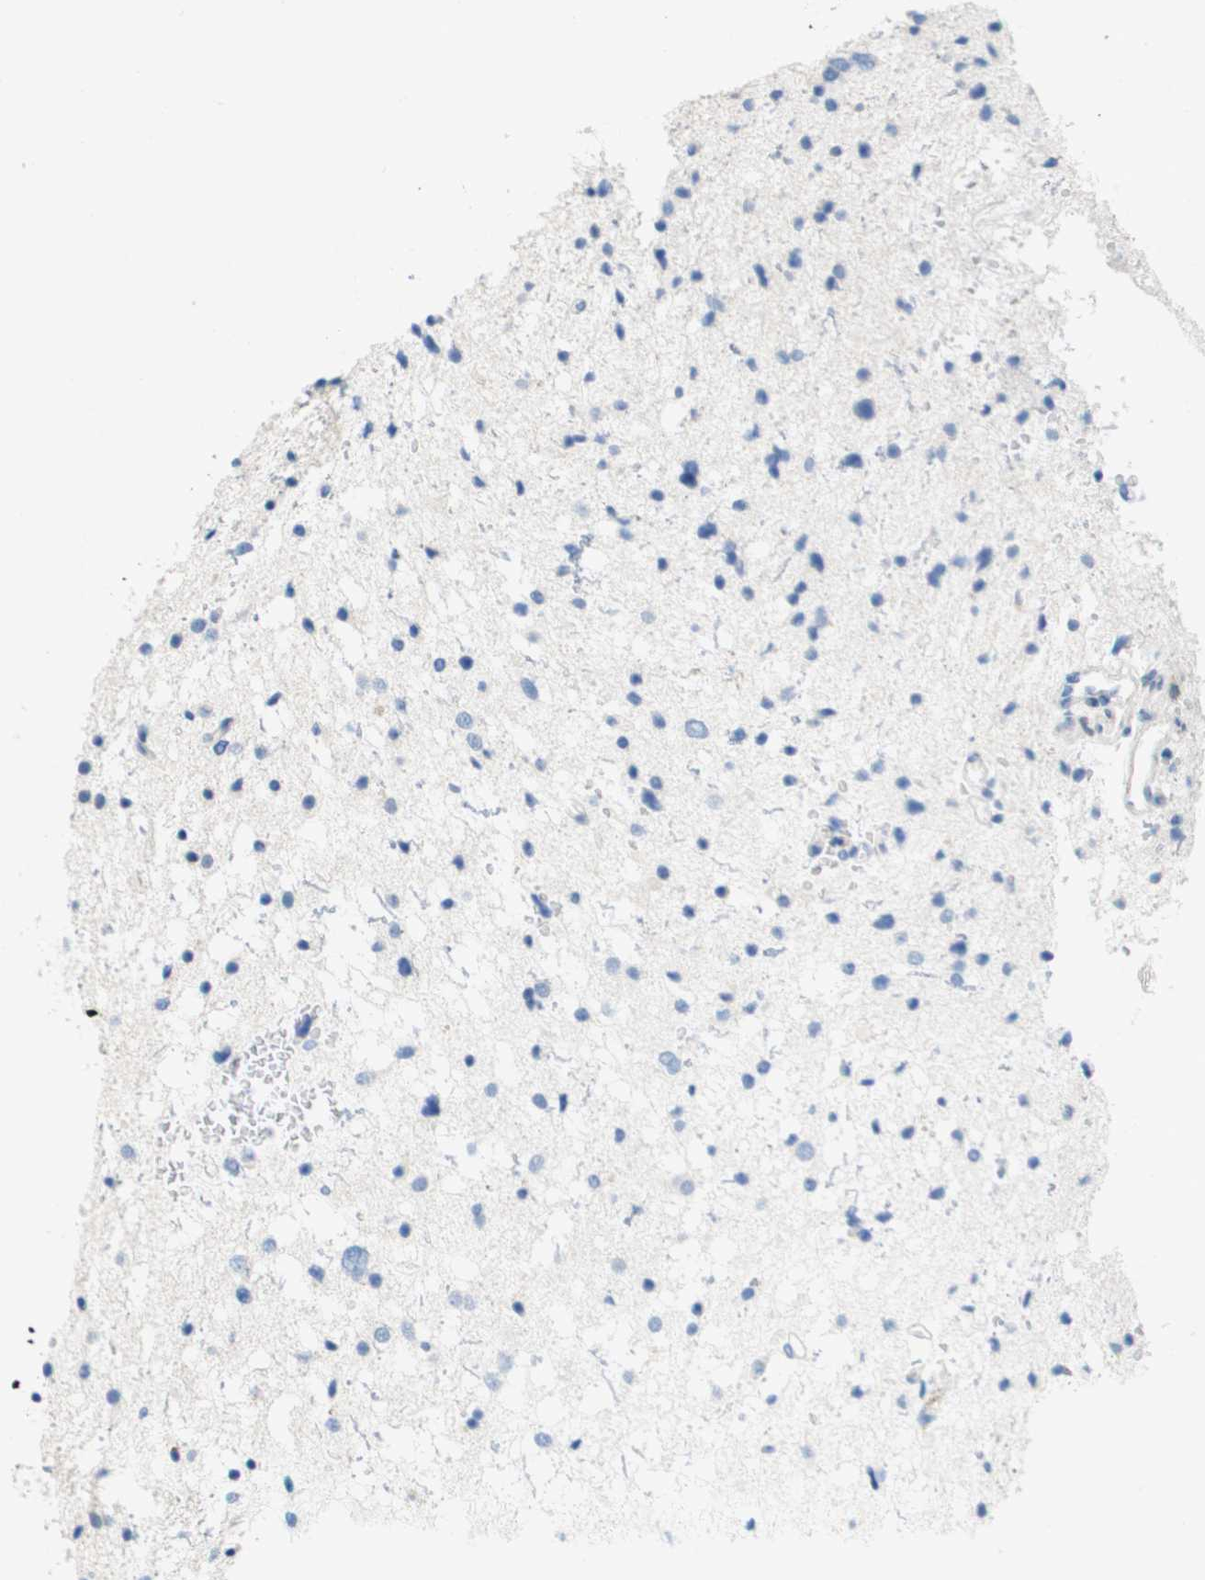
{"staining": {"intensity": "negative", "quantity": "none", "location": "none"}, "tissue": "glioma", "cell_type": "Tumor cells", "image_type": "cancer", "snomed": [{"axis": "morphology", "description": "Glioma, malignant, Low grade"}, {"axis": "topography", "description": "Brain"}], "caption": "This image is of glioma stained with immunohistochemistry to label a protein in brown with the nuclei are counter-stained blue. There is no staining in tumor cells.", "gene": "CD3G", "patient": {"sex": "female", "age": 37}}